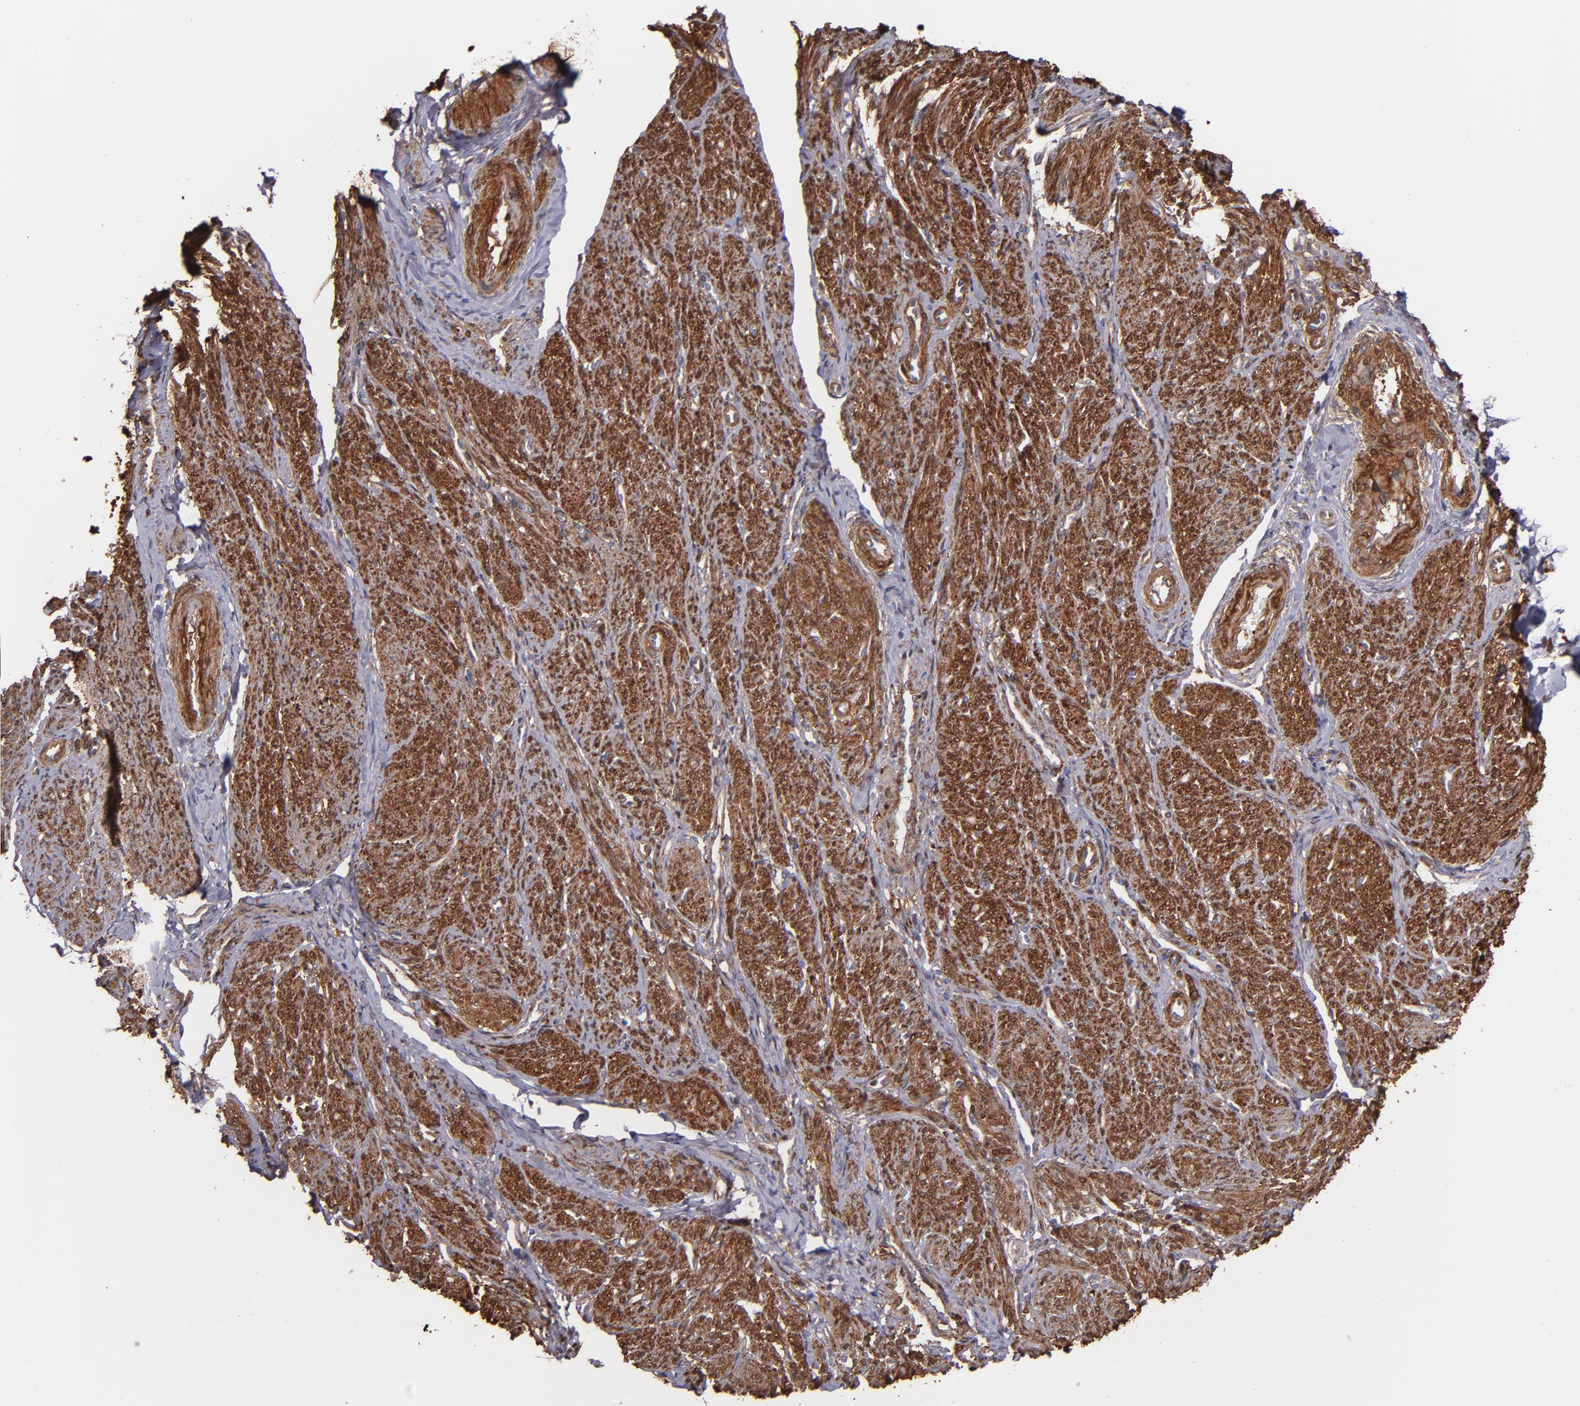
{"staining": {"intensity": "strong", "quantity": ">75%", "location": "cytoplasmic/membranous"}, "tissue": "smooth muscle", "cell_type": "Smooth muscle cells", "image_type": "normal", "snomed": [{"axis": "morphology", "description": "Normal tissue, NOS"}, {"axis": "topography", "description": "Smooth muscle"}], "caption": "Immunohistochemistry of normal smooth muscle exhibits high levels of strong cytoplasmic/membranous expression in about >75% of smooth muscle cells.", "gene": "VCL", "patient": {"sex": "female", "age": 65}}